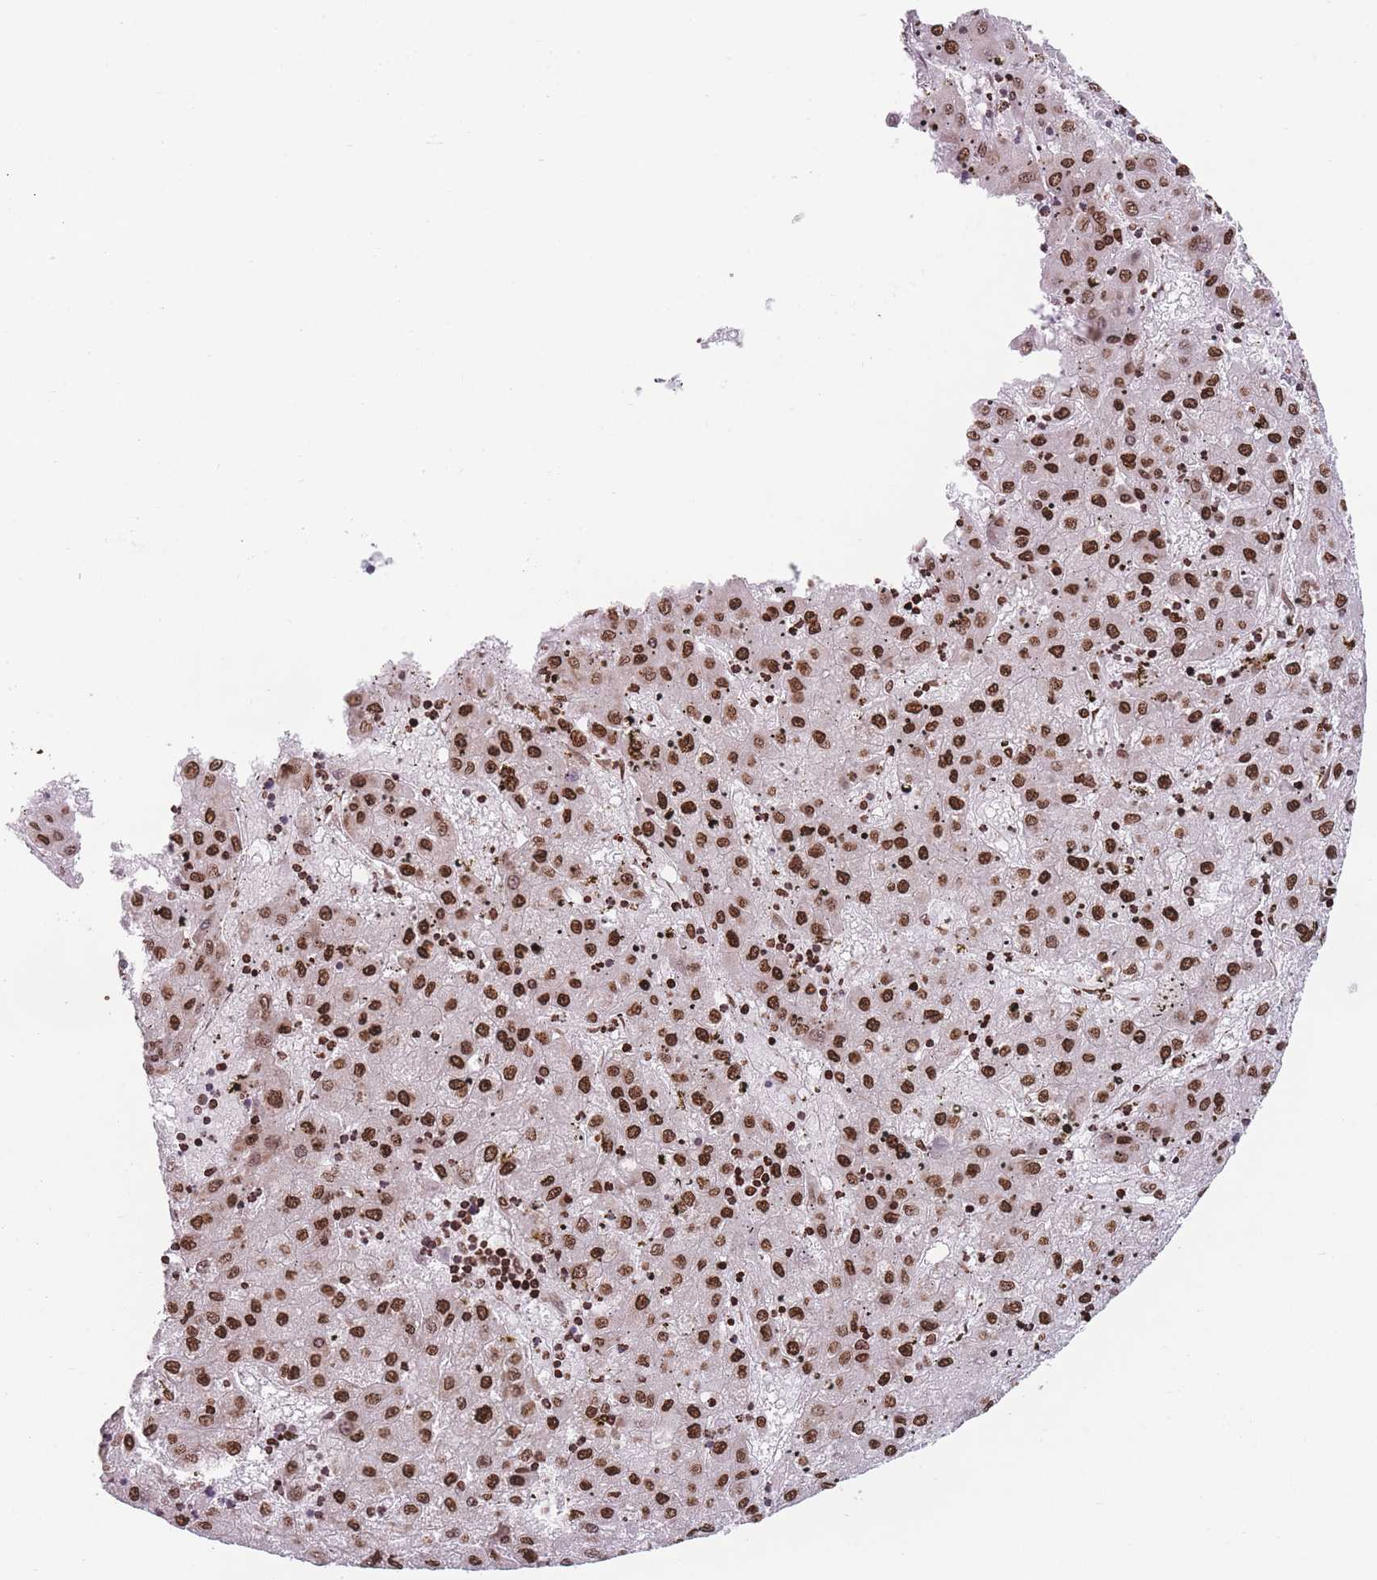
{"staining": {"intensity": "strong", "quantity": ">75%", "location": "nuclear"}, "tissue": "liver cancer", "cell_type": "Tumor cells", "image_type": "cancer", "snomed": [{"axis": "morphology", "description": "Carcinoma, Hepatocellular, NOS"}, {"axis": "topography", "description": "Liver"}], "caption": "Brown immunohistochemical staining in hepatocellular carcinoma (liver) shows strong nuclear staining in approximately >75% of tumor cells.", "gene": "AK9", "patient": {"sex": "male", "age": 72}}